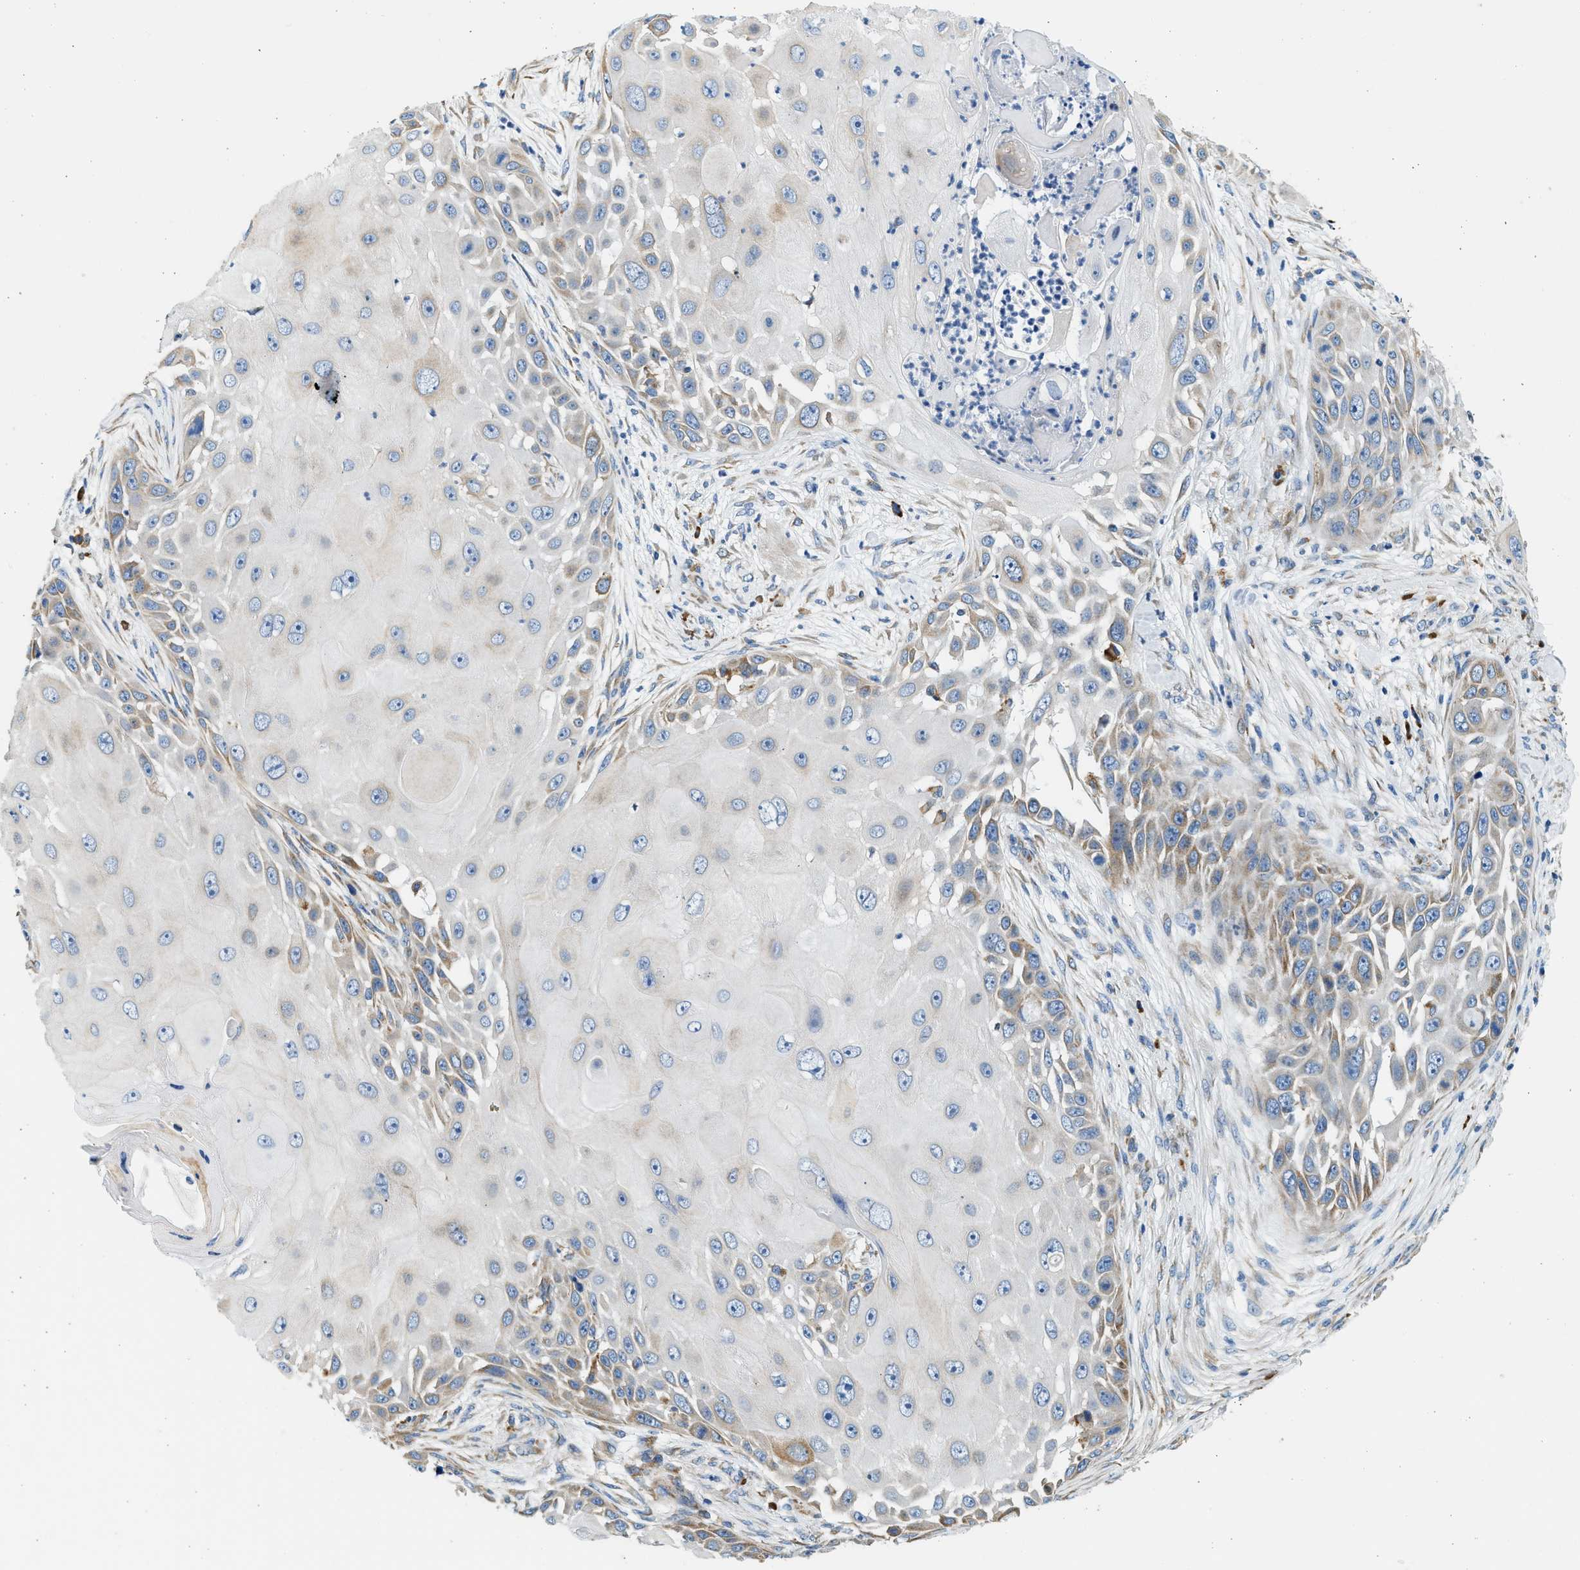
{"staining": {"intensity": "weak", "quantity": "<25%", "location": "cytoplasmic/membranous"}, "tissue": "skin cancer", "cell_type": "Tumor cells", "image_type": "cancer", "snomed": [{"axis": "morphology", "description": "Squamous cell carcinoma, NOS"}, {"axis": "topography", "description": "Skin"}], "caption": "Photomicrograph shows no protein positivity in tumor cells of skin squamous cell carcinoma tissue. The staining was performed using DAB to visualize the protein expression in brown, while the nuclei were stained in blue with hematoxylin (Magnification: 20x).", "gene": "CNTN6", "patient": {"sex": "female", "age": 44}}